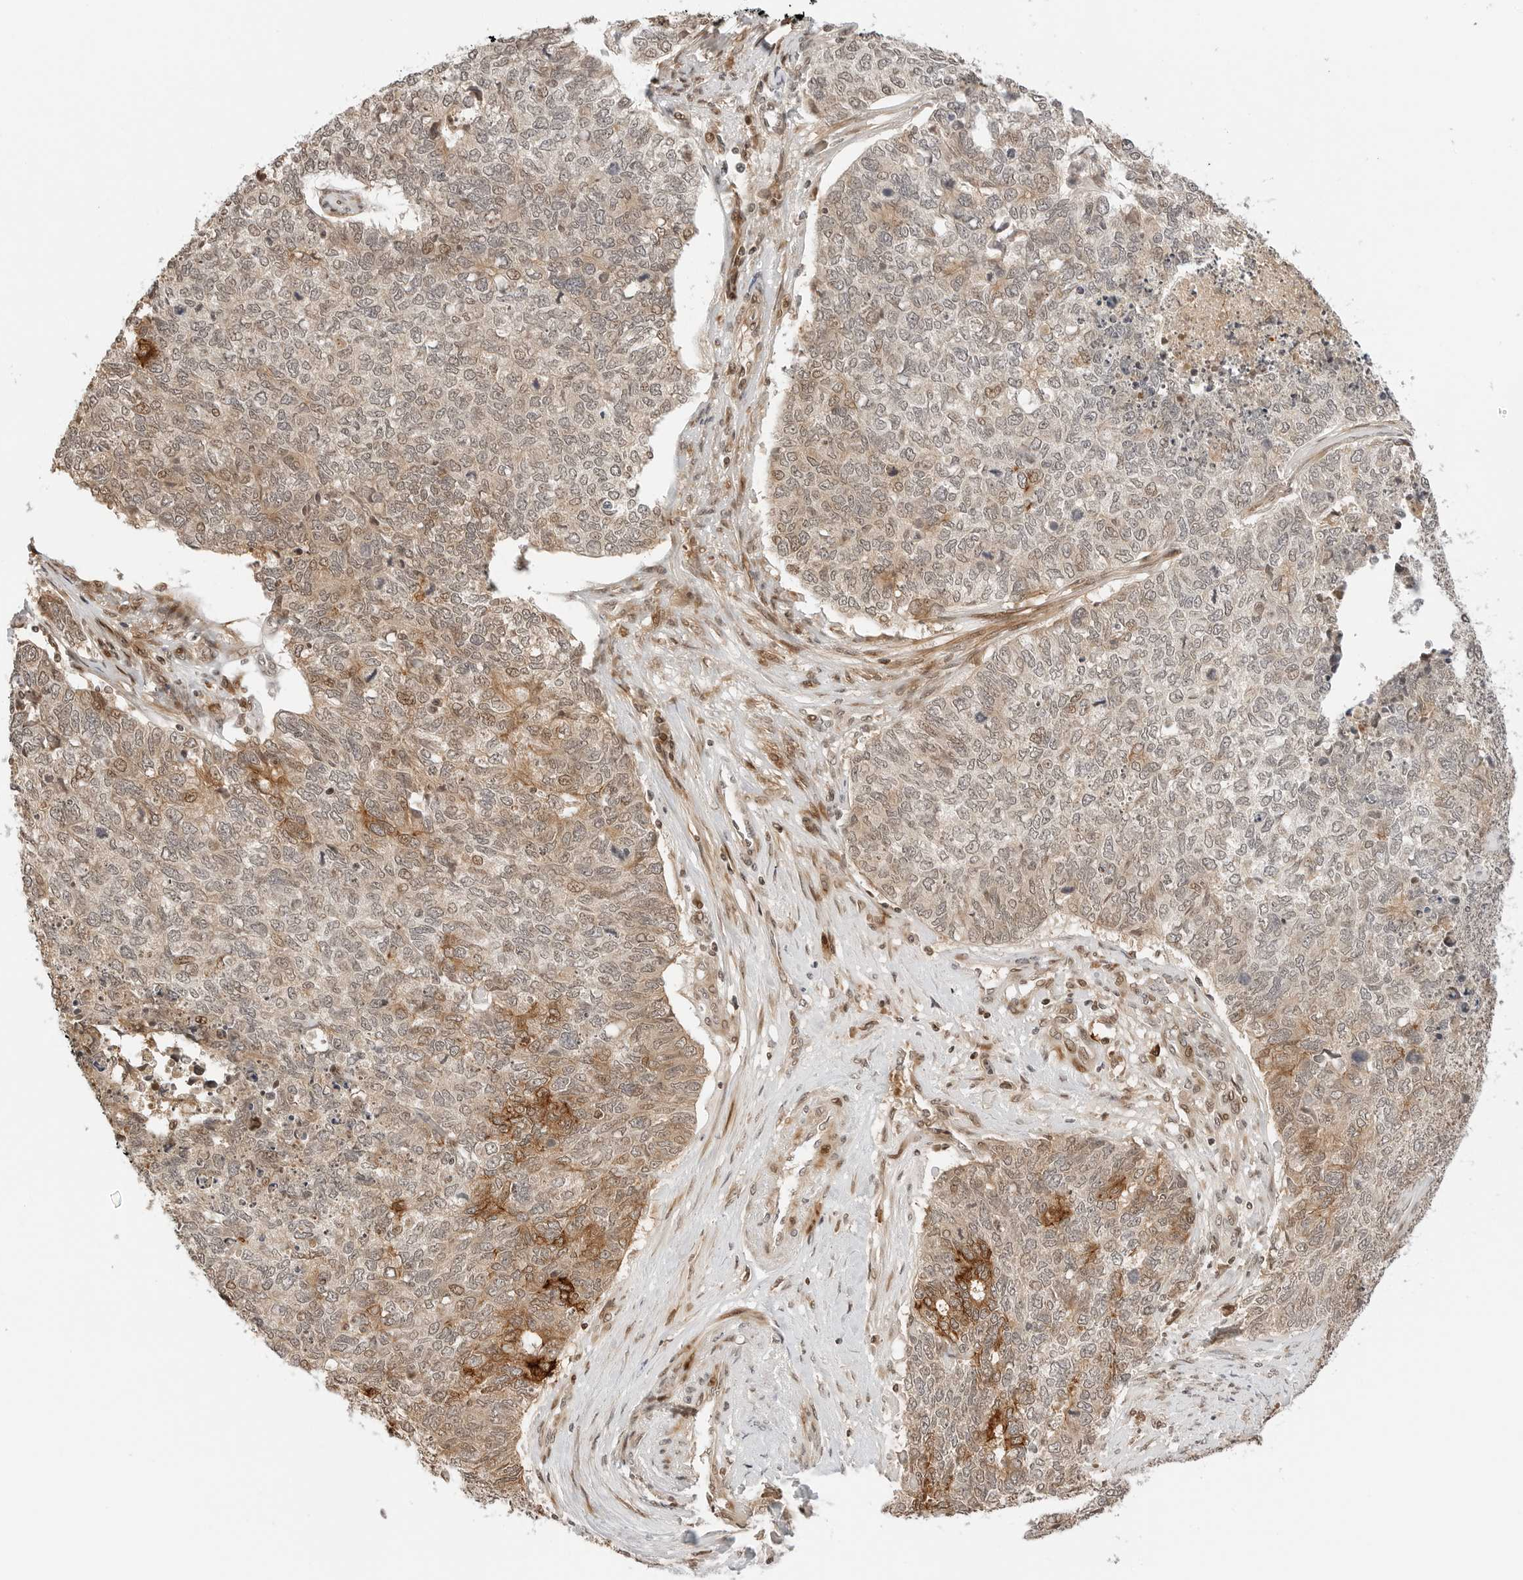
{"staining": {"intensity": "weak", "quantity": "25%-75%", "location": "cytoplasmic/membranous,nuclear"}, "tissue": "cervical cancer", "cell_type": "Tumor cells", "image_type": "cancer", "snomed": [{"axis": "morphology", "description": "Squamous cell carcinoma, NOS"}, {"axis": "topography", "description": "Cervix"}], "caption": "Cervical squamous cell carcinoma stained with immunohistochemistry displays weak cytoplasmic/membranous and nuclear positivity in approximately 25%-75% of tumor cells.", "gene": "GEM", "patient": {"sex": "female", "age": 63}}